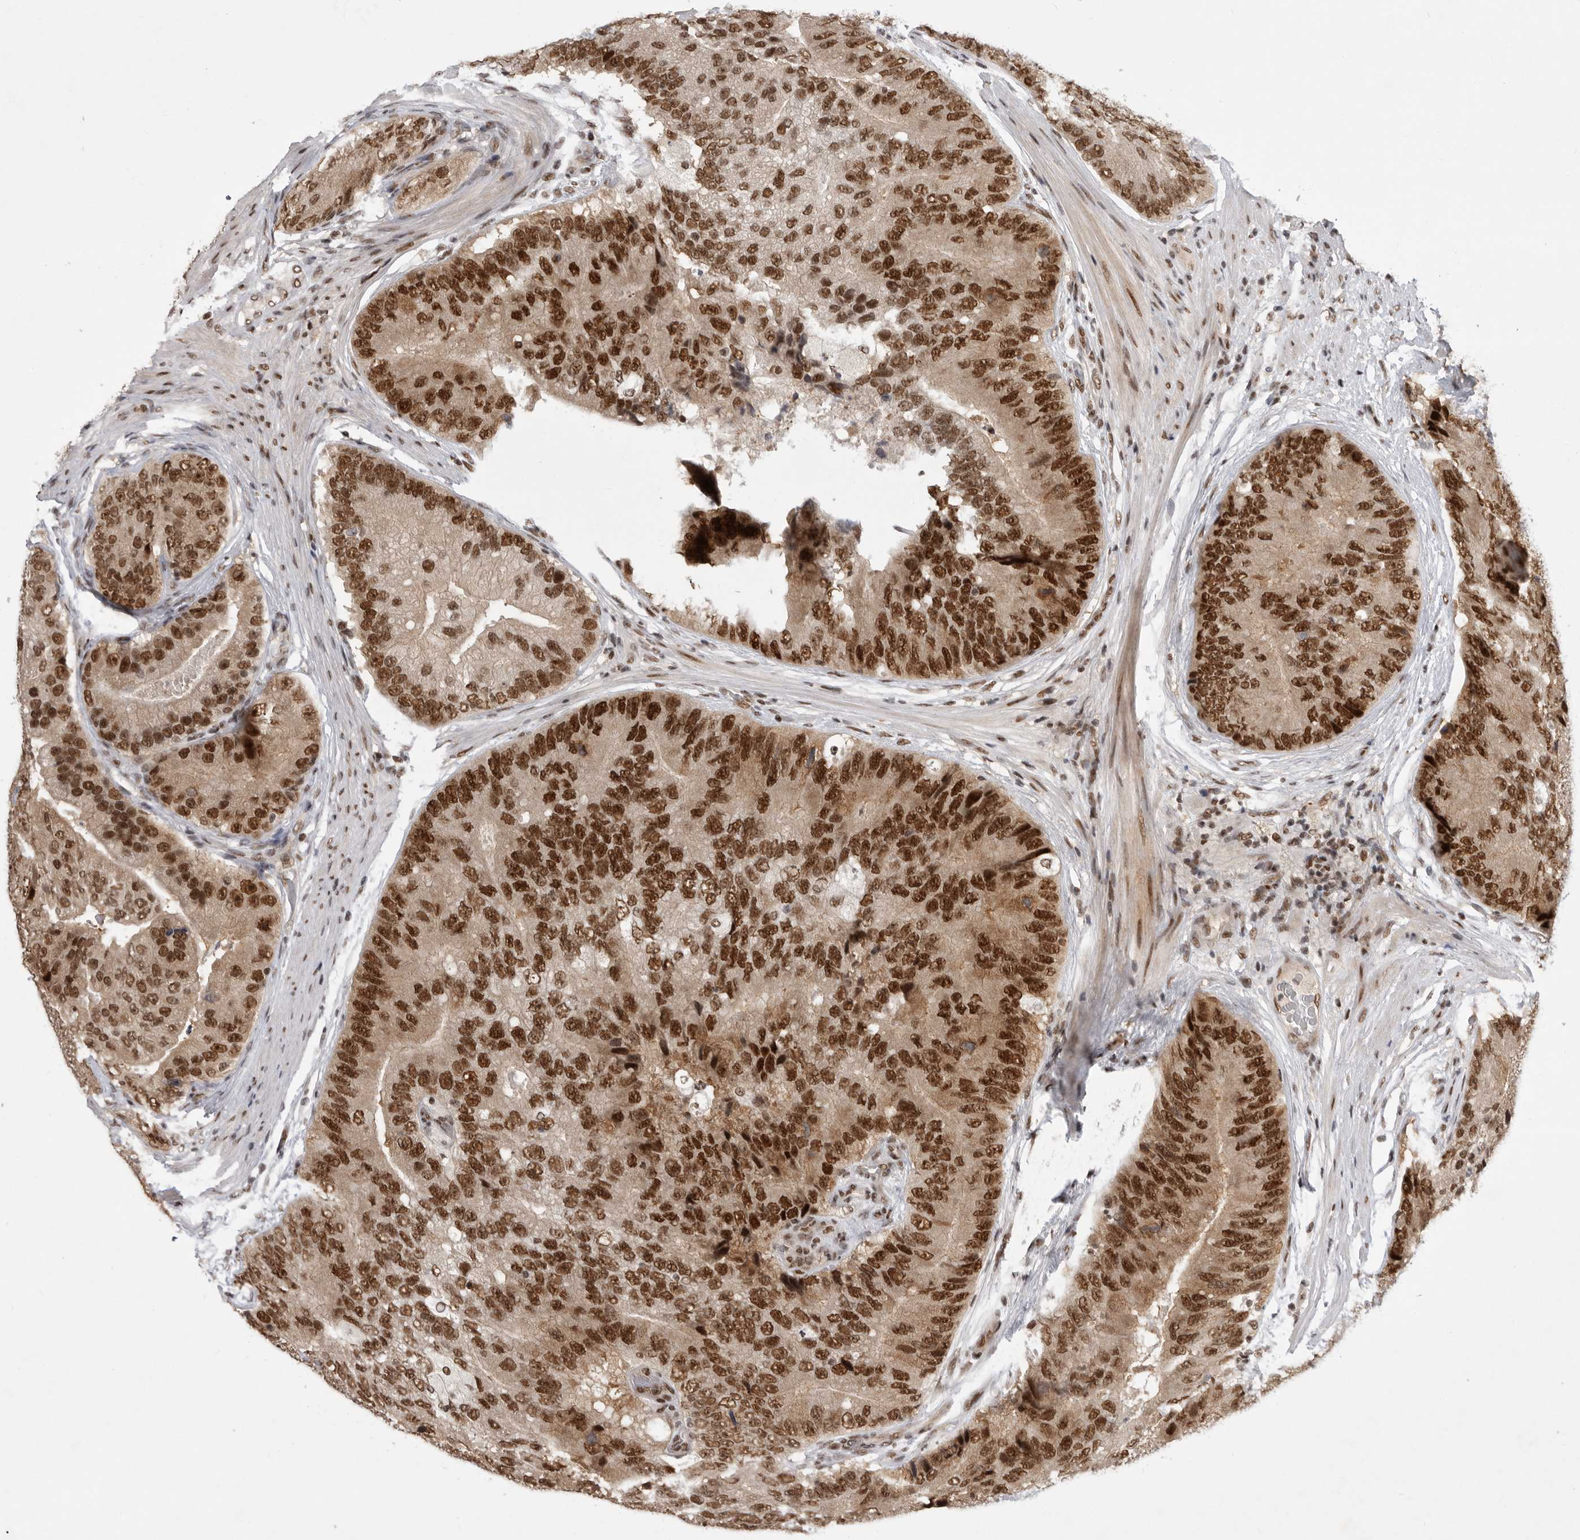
{"staining": {"intensity": "strong", "quantity": ">75%", "location": "cytoplasmic/membranous,nuclear"}, "tissue": "prostate cancer", "cell_type": "Tumor cells", "image_type": "cancer", "snomed": [{"axis": "morphology", "description": "Adenocarcinoma, High grade"}, {"axis": "topography", "description": "Prostate"}], "caption": "Tumor cells show high levels of strong cytoplasmic/membranous and nuclear expression in approximately >75% of cells in prostate high-grade adenocarcinoma.", "gene": "ZNF830", "patient": {"sex": "male", "age": 70}}